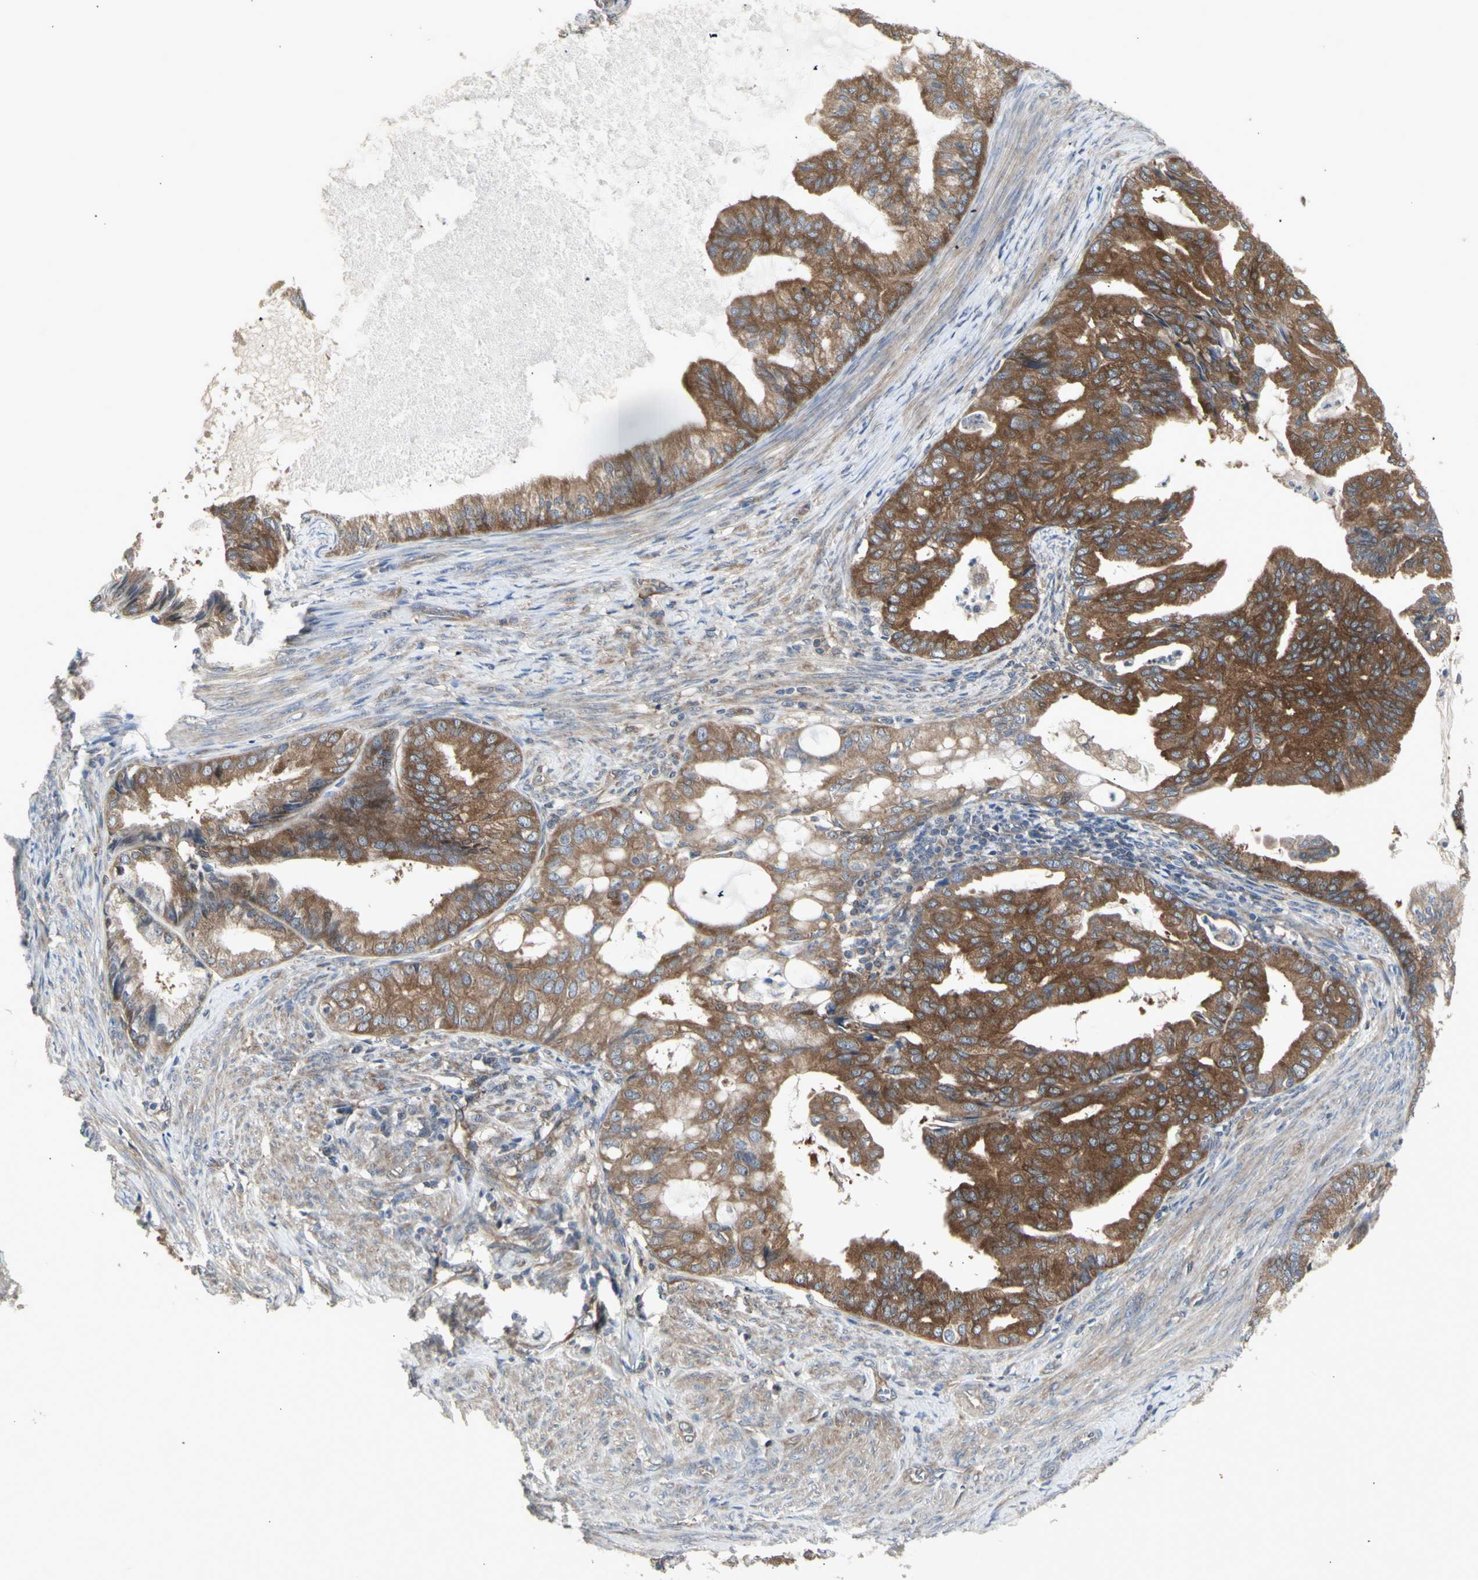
{"staining": {"intensity": "strong", "quantity": ">75%", "location": "cytoplasmic/membranous"}, "tissue": "endometrial cancer", "cell_type": "Tumor cells", "image_type": "cancer", "snomed": [{"axis": "morphology", "description": "Adenocarcinoma, NOS"}, {"axis": "topography", "description": "Endometrium"}], "caption": "Protein staining of adenocarcinoma (endometrial) tissue reveals strong cytoplasmic/membranous expression in about >75% of tumor cells. The staining is performed using DAB (3,3'-diaminobenzidine) brown chromogen to label protein expression. The nuclei are counter-stained blue using hematoxylin.", "gene": "CHURC1-FNTB", "patient": {"sex": "female", "age": 86}}